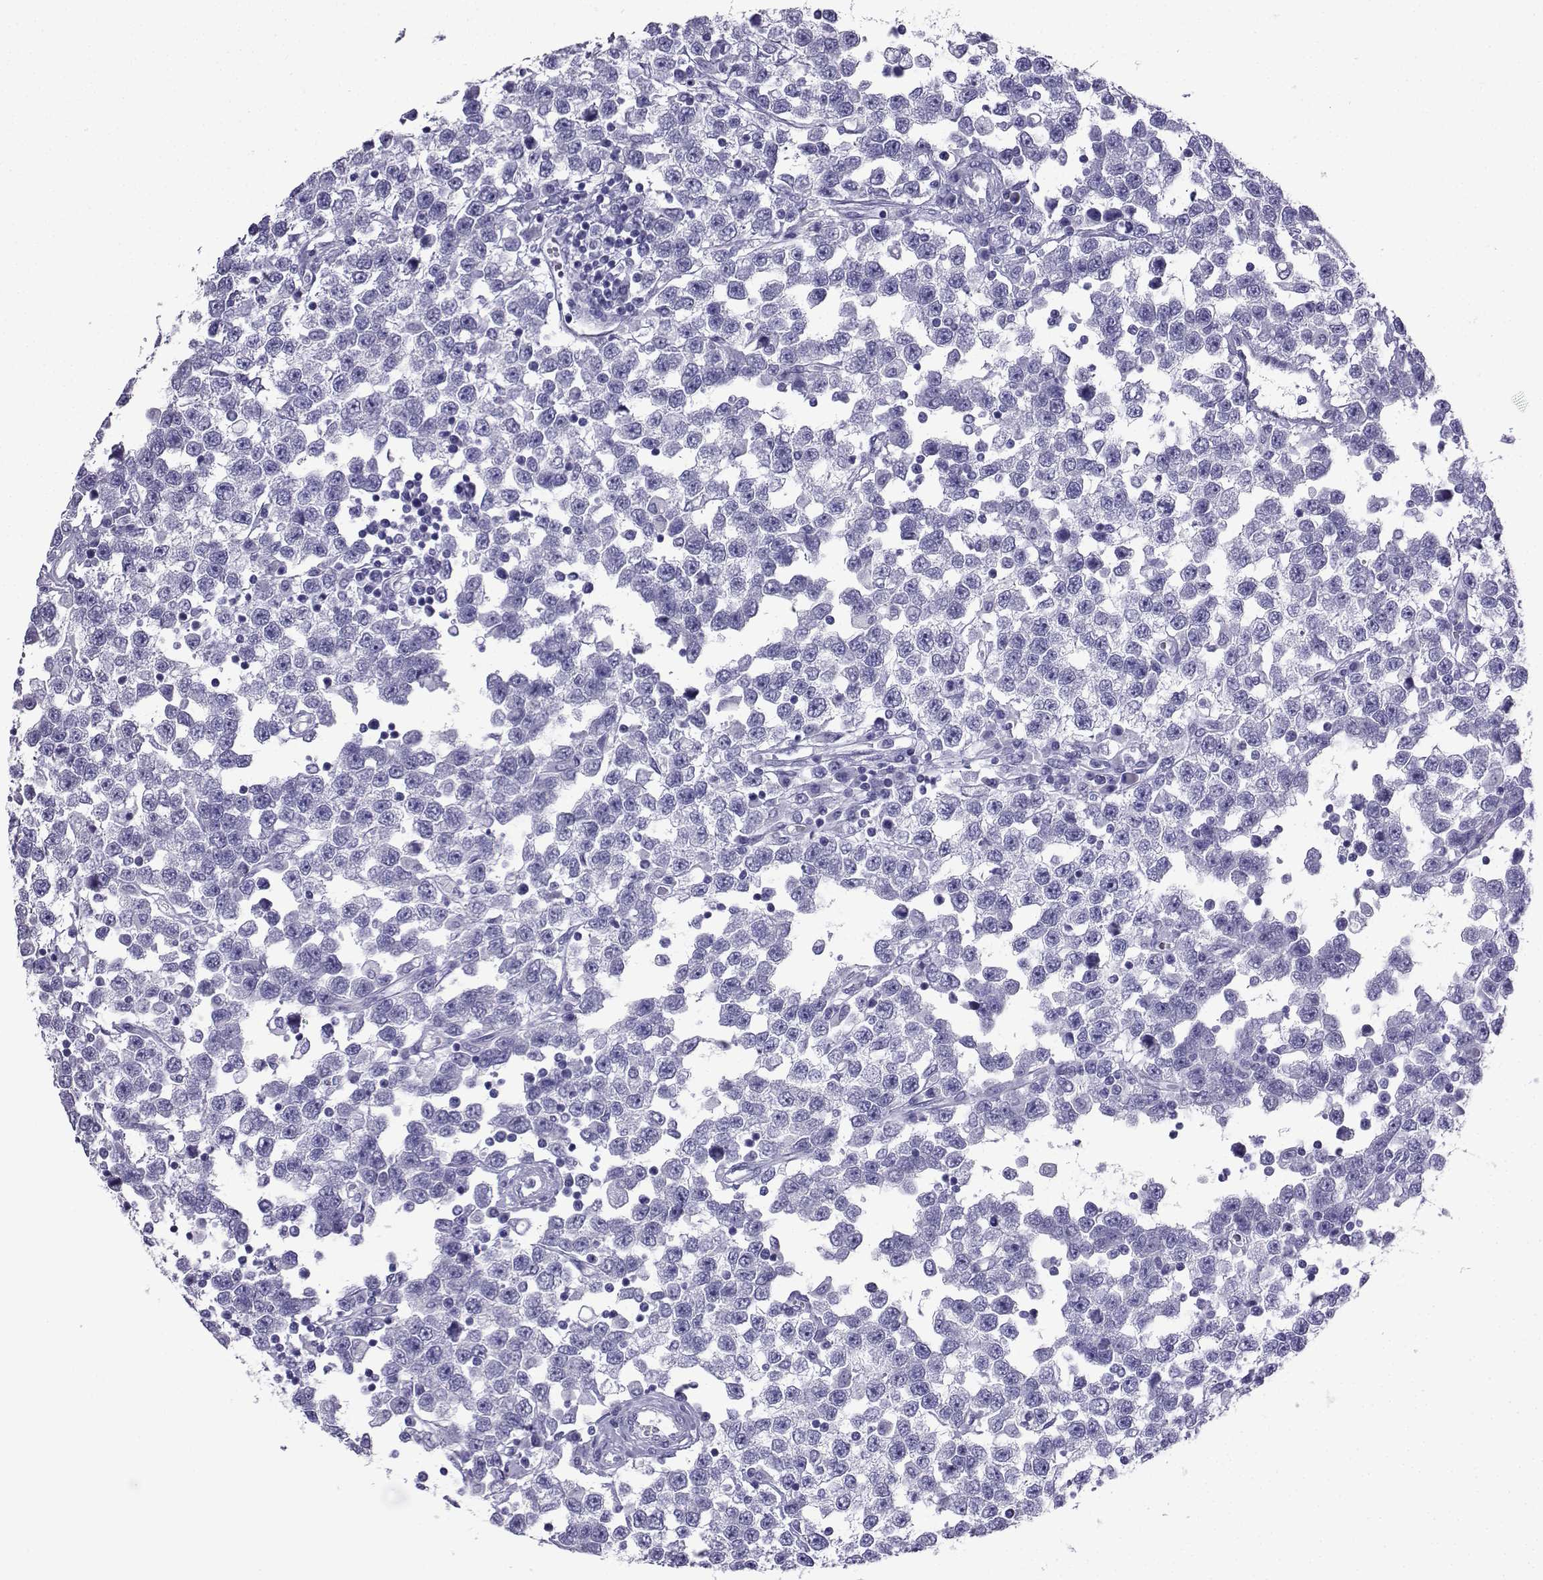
{"staining": {"intensity": "negative", "quantity": "none", "location": "none"}, "tissue": "testis cancer", "cell_type": "Tumor cells", "image_type": "cancer", "snomed": [{"axis": "morphology", "description": "Seminoma, NOS"}, {"axis": "topography", "description": "Testis"}], "caption": "Tumor cells are negative for protein expression in human testis seminoma. (DAB immunohistochemistry (IHC) with hematoxylin counter stain).", "gene": "CD109", "patient": {"sex": "male", "age": 34}}